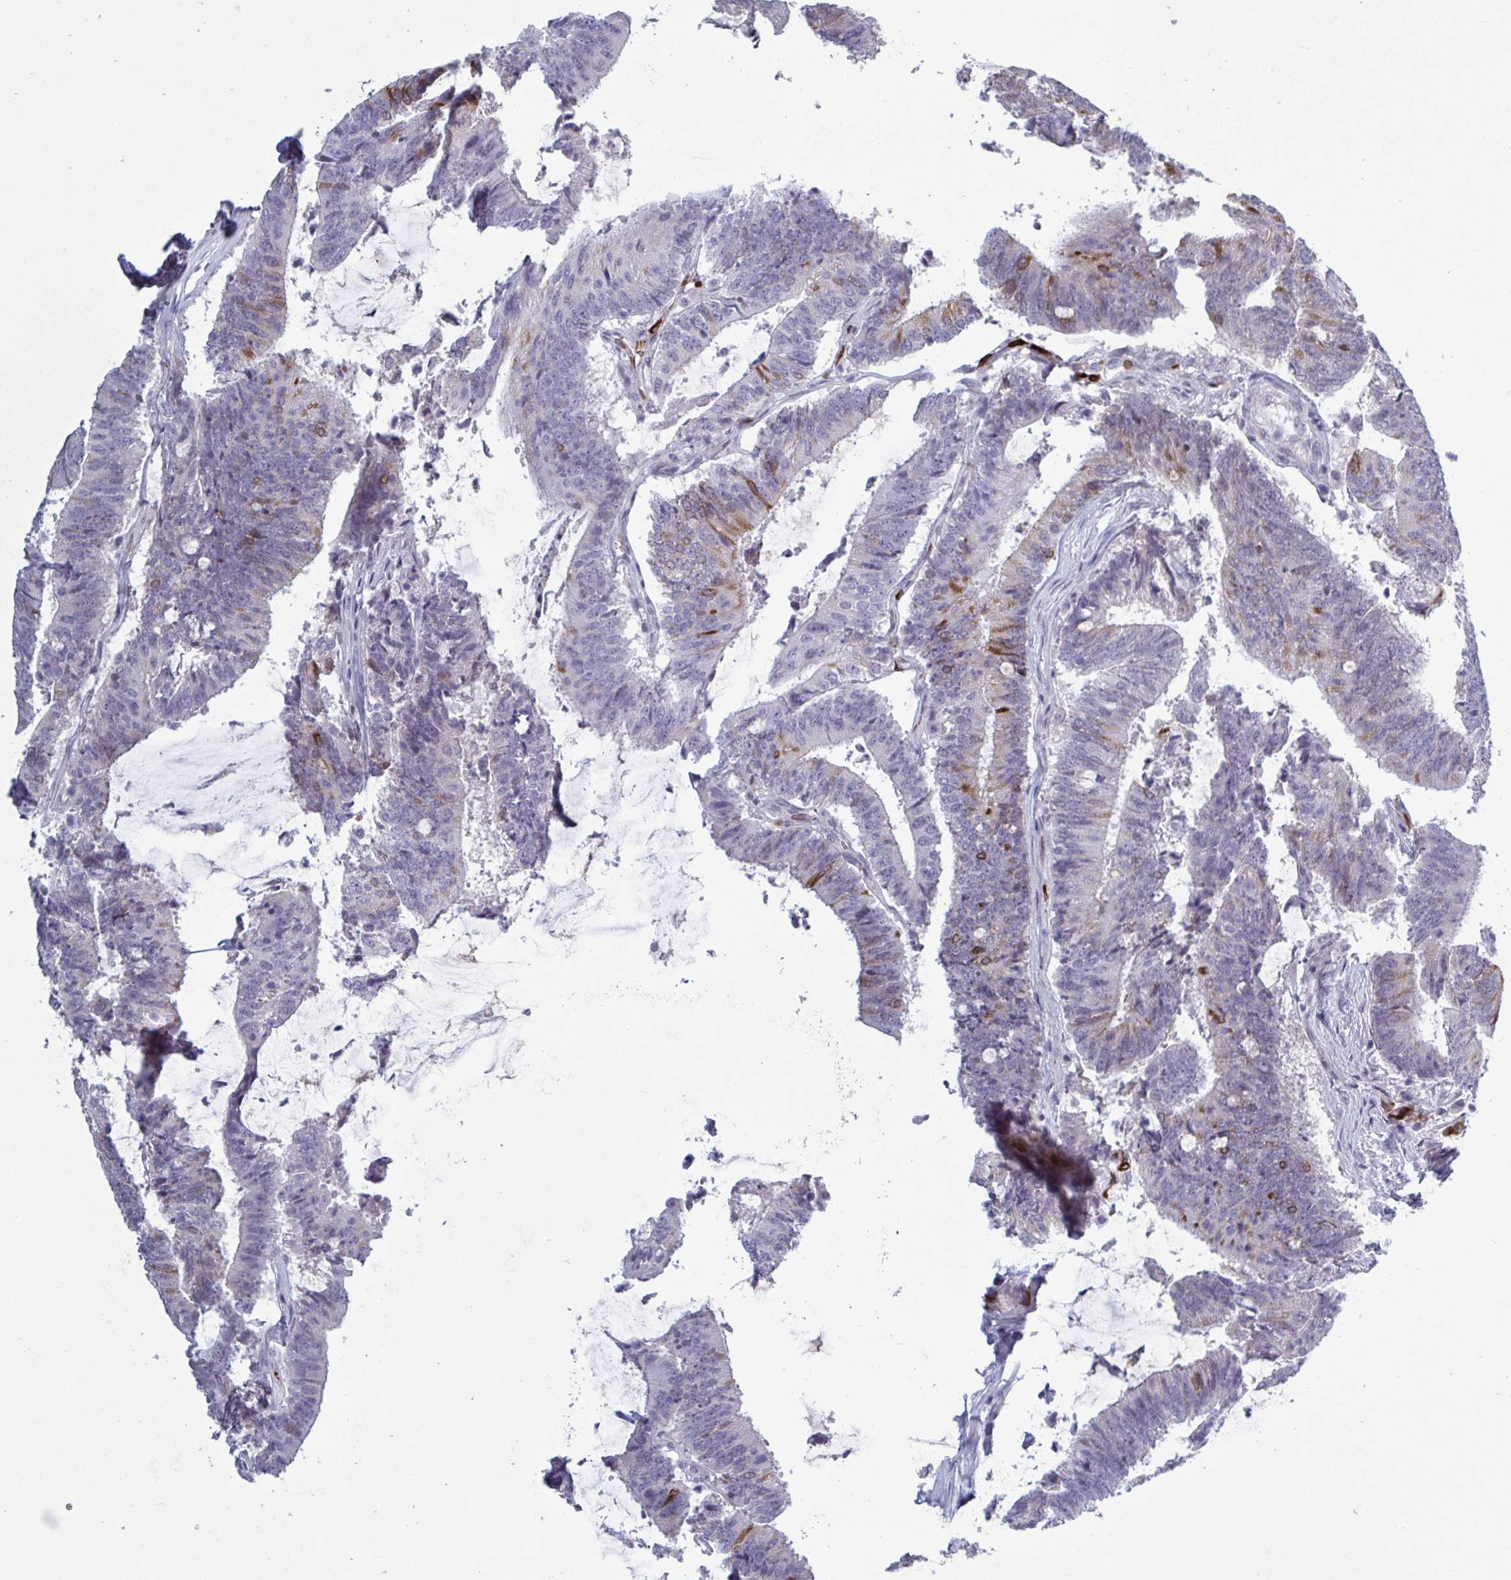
{"staining": {"intensity": "moderate", "quantity": "<25%", "location": "cytoplasmic/membranous"}, "tissue": "colorectal cancer", "cell_type": "Tumor cells", "image_type": "cancer", "snomed": [{"axis": "morphology", "description": "Adenocarcinoma, NOS"}, {"axis": "topography", "description": "Colon"}], "caption": "Immunohistochemical staining of adenocarcinoma (colorectal) exhibits low levels of moderate cytoplasmic/membranous protein expression in approximately <25% of tumor cells. The staining was performed using DAB (3,3'-diaminobenzidine) to visualize the protein expression in brown, while the nuclei were stained in blue with hematoxylin (Magnification: 20x).", "gene": "HSD11B2", "patient": {"sex": "female", "age": 43}}